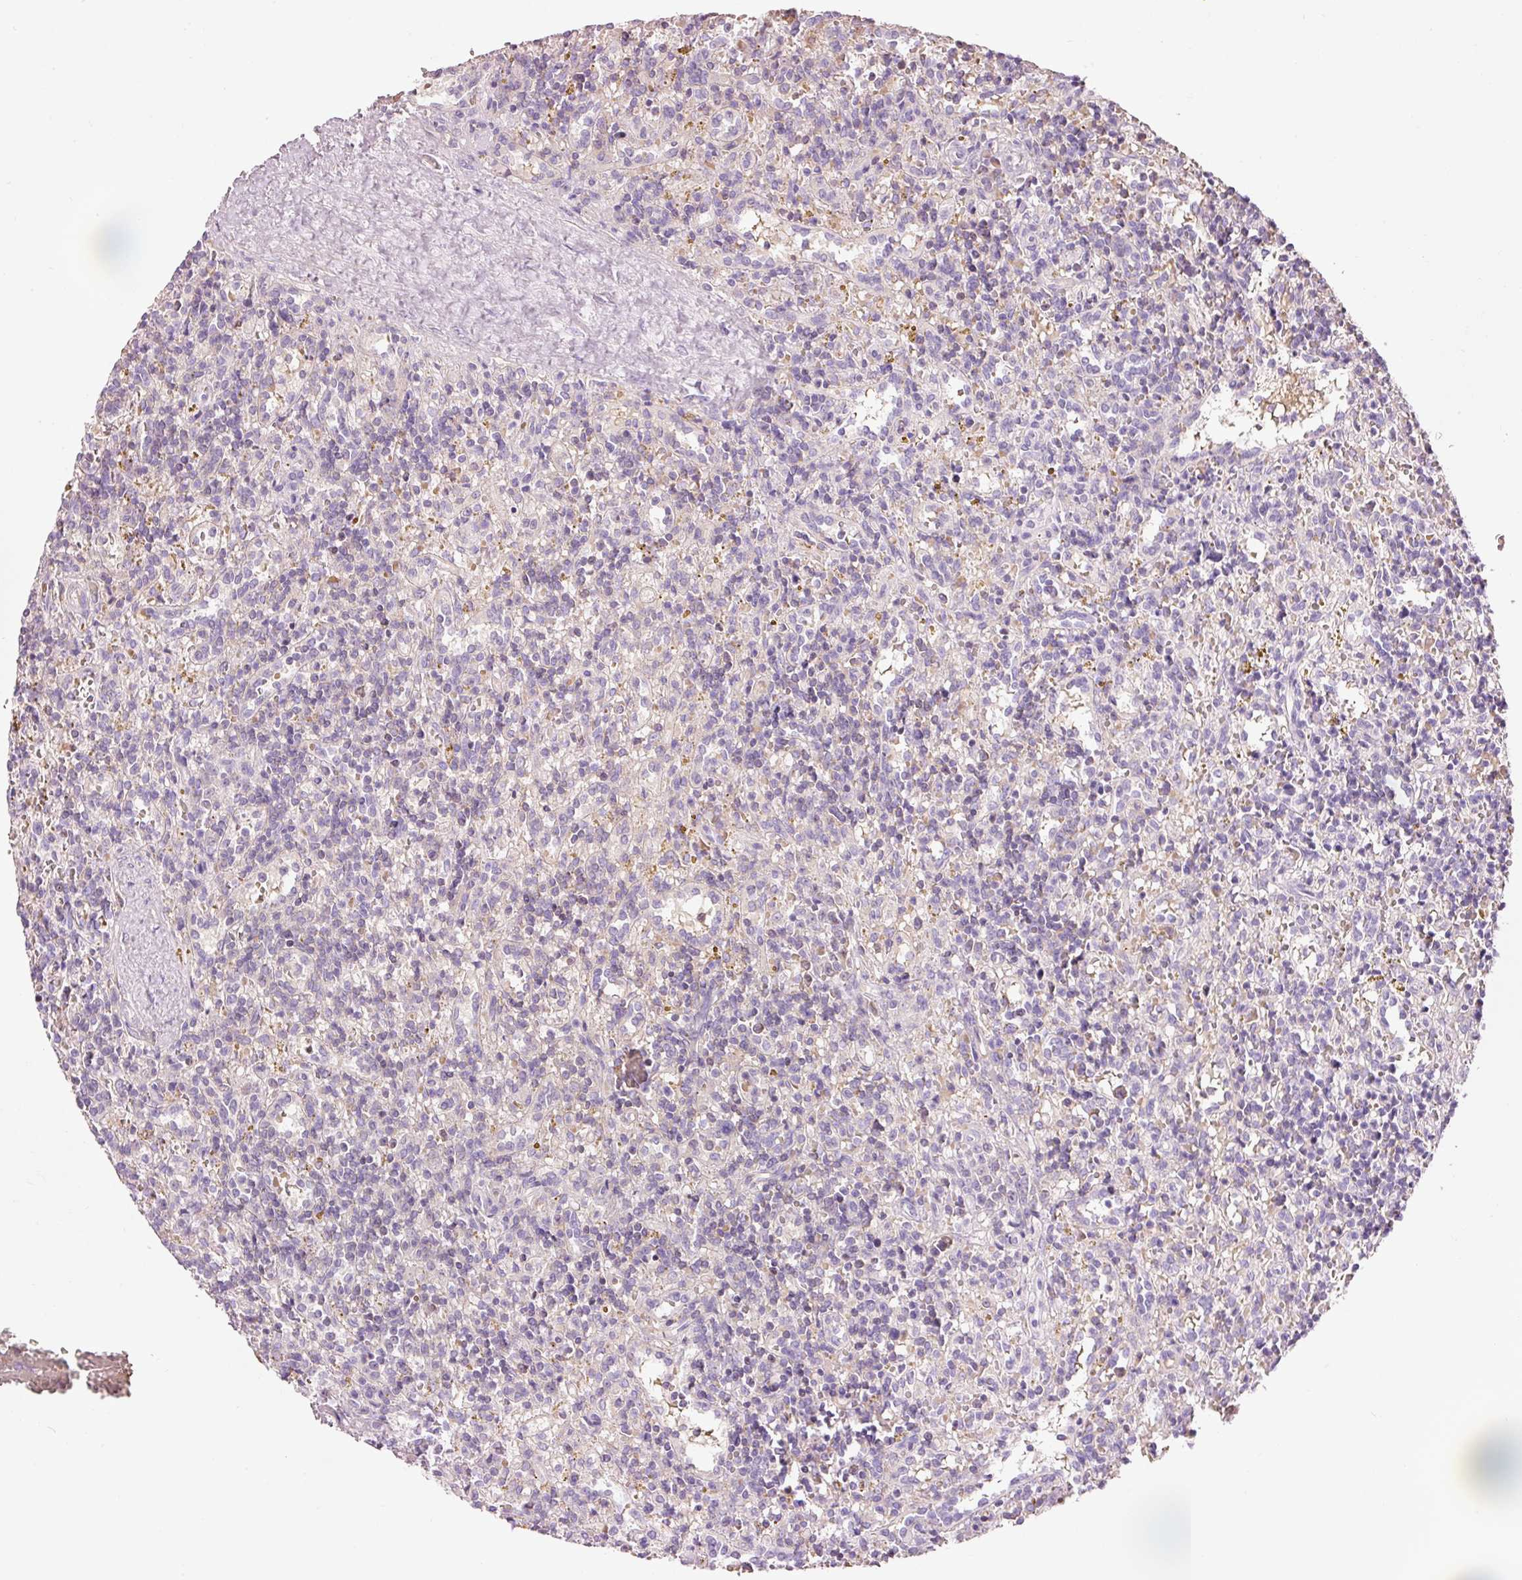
{"staining": {"intensity": "negative", "quantity": "none", "location": "none"}, "tissue": "lymphoma", "cell_type": "Tumor cells", "image_type": "cancer", "snomed": [{"axis": "morphology", "description": "Malignant lymphoma, non-Hodgkin's type, Low grade"}, {"axis": "topography", "description": "Spleen"}], "caption": "High magnification brightfield microscopy of lymphoma stained with DAB (3,3'-diaminobenzidine) (brown) and counterstained with hematoxylin (blue): tumor cells show no significant positivity.", "gene": "DHRS11", "patient": {"sex": "male", "age": 67}}